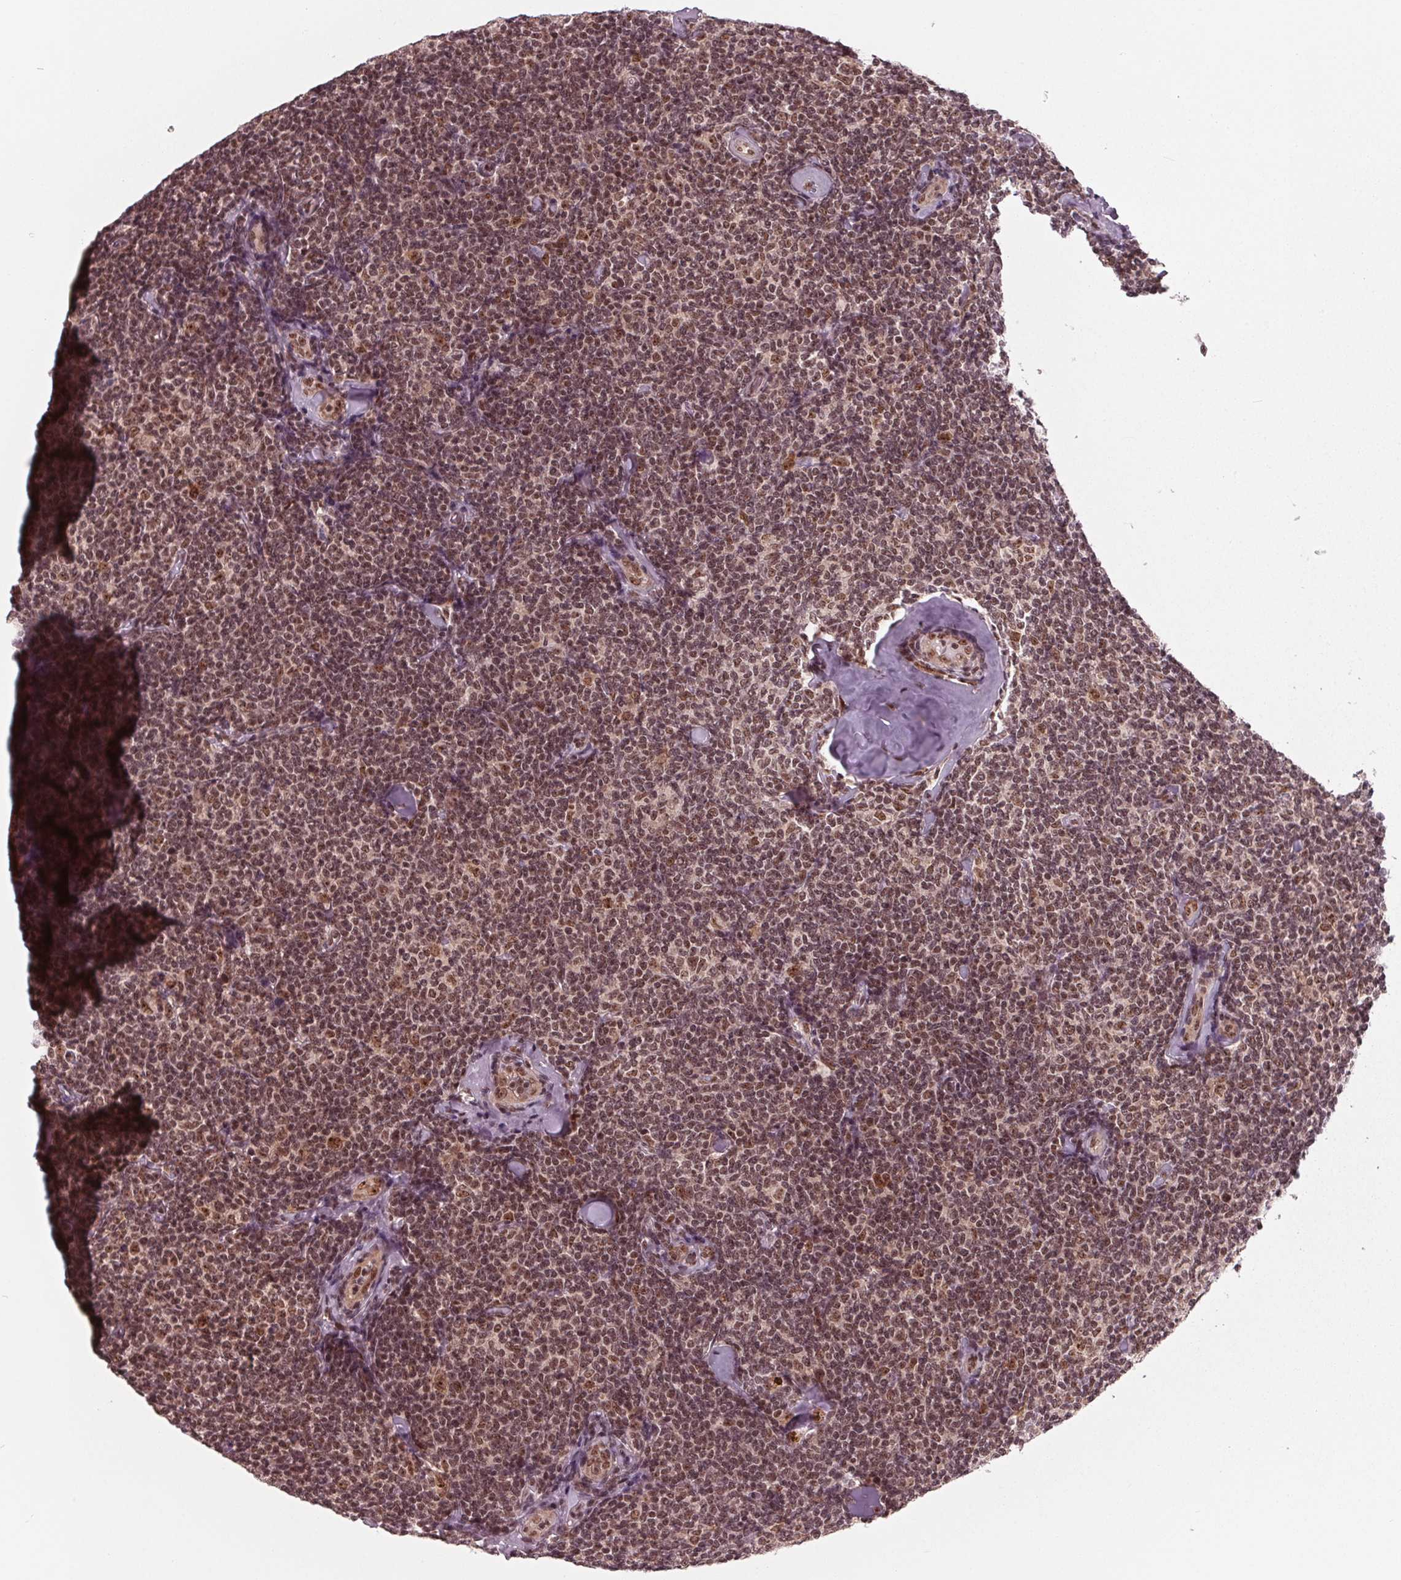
{"staining": {"intensity": "moderate", "quantity": "25%-75%", "location": "nuclear"}, "tissue": "lymphoma", "cell_type": "Tumor cells", "image_type": "cancer", "snomed": [{"axis": "morphology", "description": "Malignant lymphoma, non-Hodgkin's type, Low grade"}, {"axis": "topography", "description": "Lymph node"}], "caption": "Protein staining of lymphoma tissue reveals moderate nuclear expression in about 25%-75% of tumor cells.", "gene": "DDX41", "patient": {"sex": "female", "age": 56}}